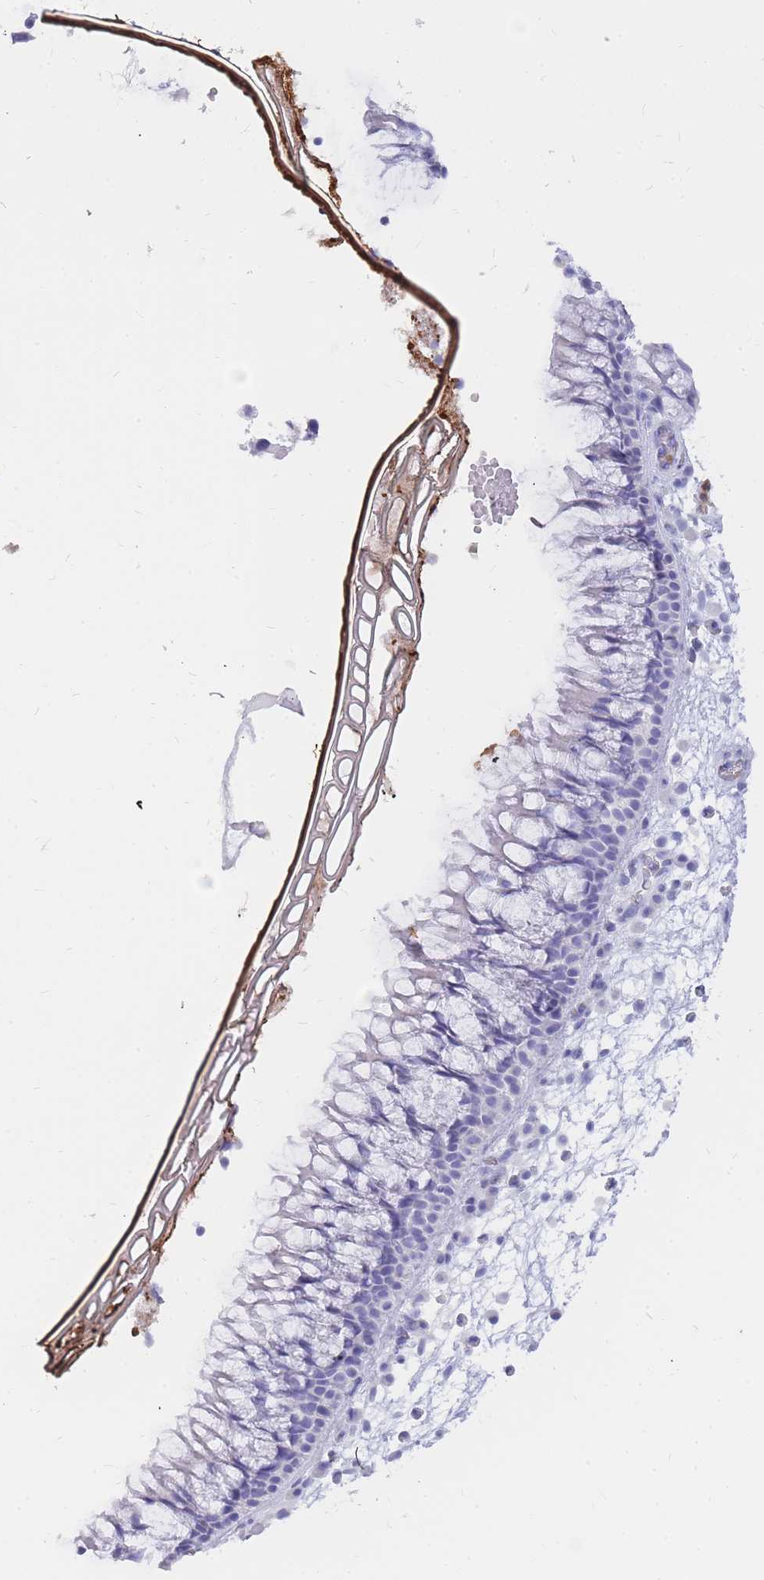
{"staining": {"intensity": "negative", "quantity": "none", "location": "none"}, "tissue": "nasopharynx", "cell_type": "Respiratory epithelial cells", "image_type": "normal", "snomed": [{"axis": "morphology", "description": "Normal tissue, NOS"}, {"axis": "topography", "description": "Nasopharynx"}], "caption": "A histopathology image of nasopharynx stained for a protein demonstrates no brown staining in respiratory epithelial cells. The staining is performed using DAB (3,3'-diaminobenzidine) brown chromogen with nuclei counter-stained in using hematoxylin.", "gene": "HERC1", "patient": {"sex": "female", "age": 81}}